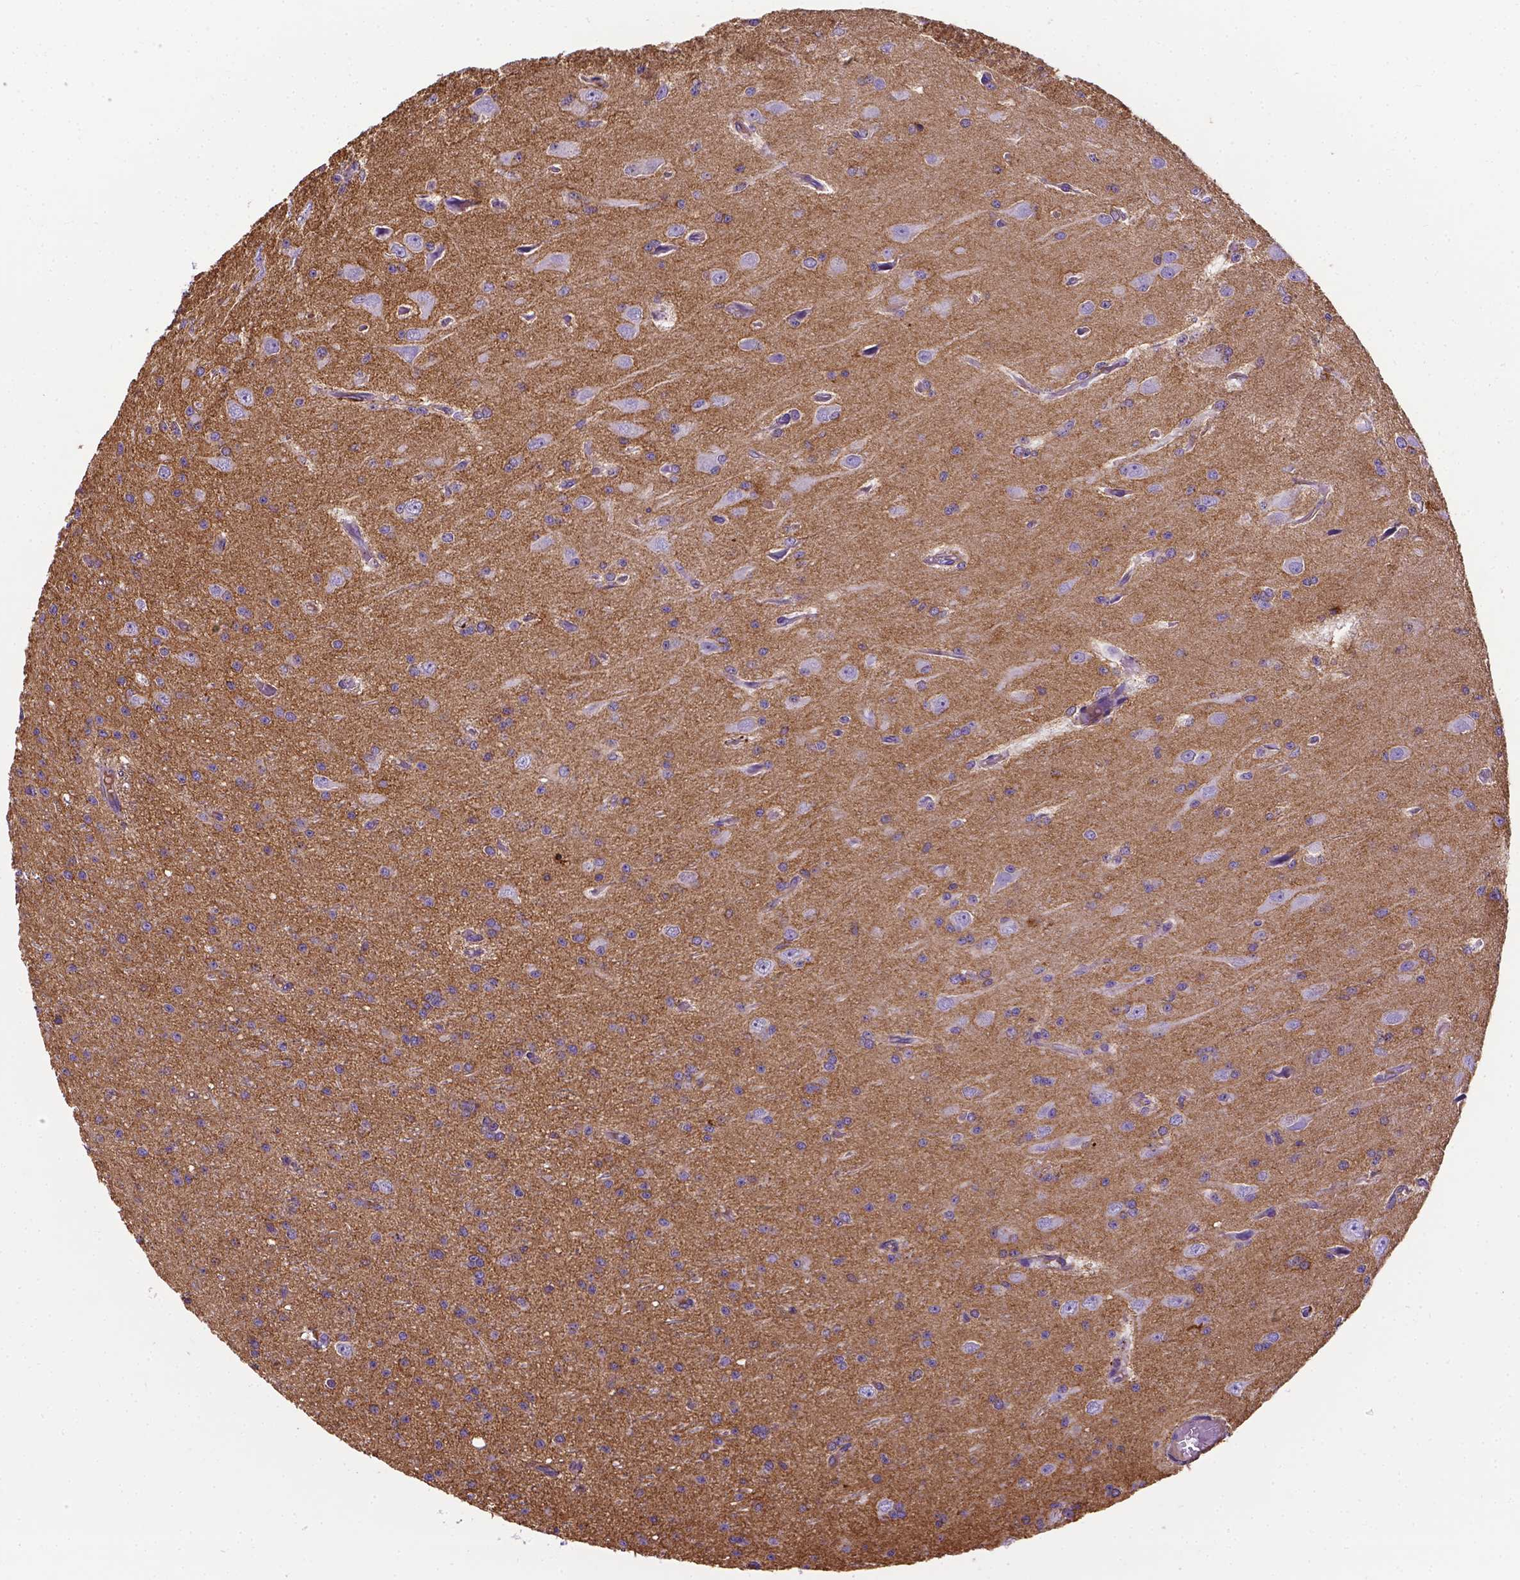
{"staining": {"intensity": "weak", "quantity": "<25%", "location": "cytoplasmic/membranous"}, "tissue": "glioma", "cell_type": "Tumor cells", "image_type": "cancer", "snomed": [{"axis": "morphology", "description": "Glioma, malignant, Low grade"}, {"axis": "topography", "description": "Brain"}], "caption": "Immunohistochemical staining of human glioma demonstrates no significant expression in tumor cells. The staining was performed using DAB to visualize the protein expression in brown, while the nuclei were stained in blue with hematoxylin (Magnification: 20x).", "gene": "APOE", "patient": {"sex": "male", "age": 27}}